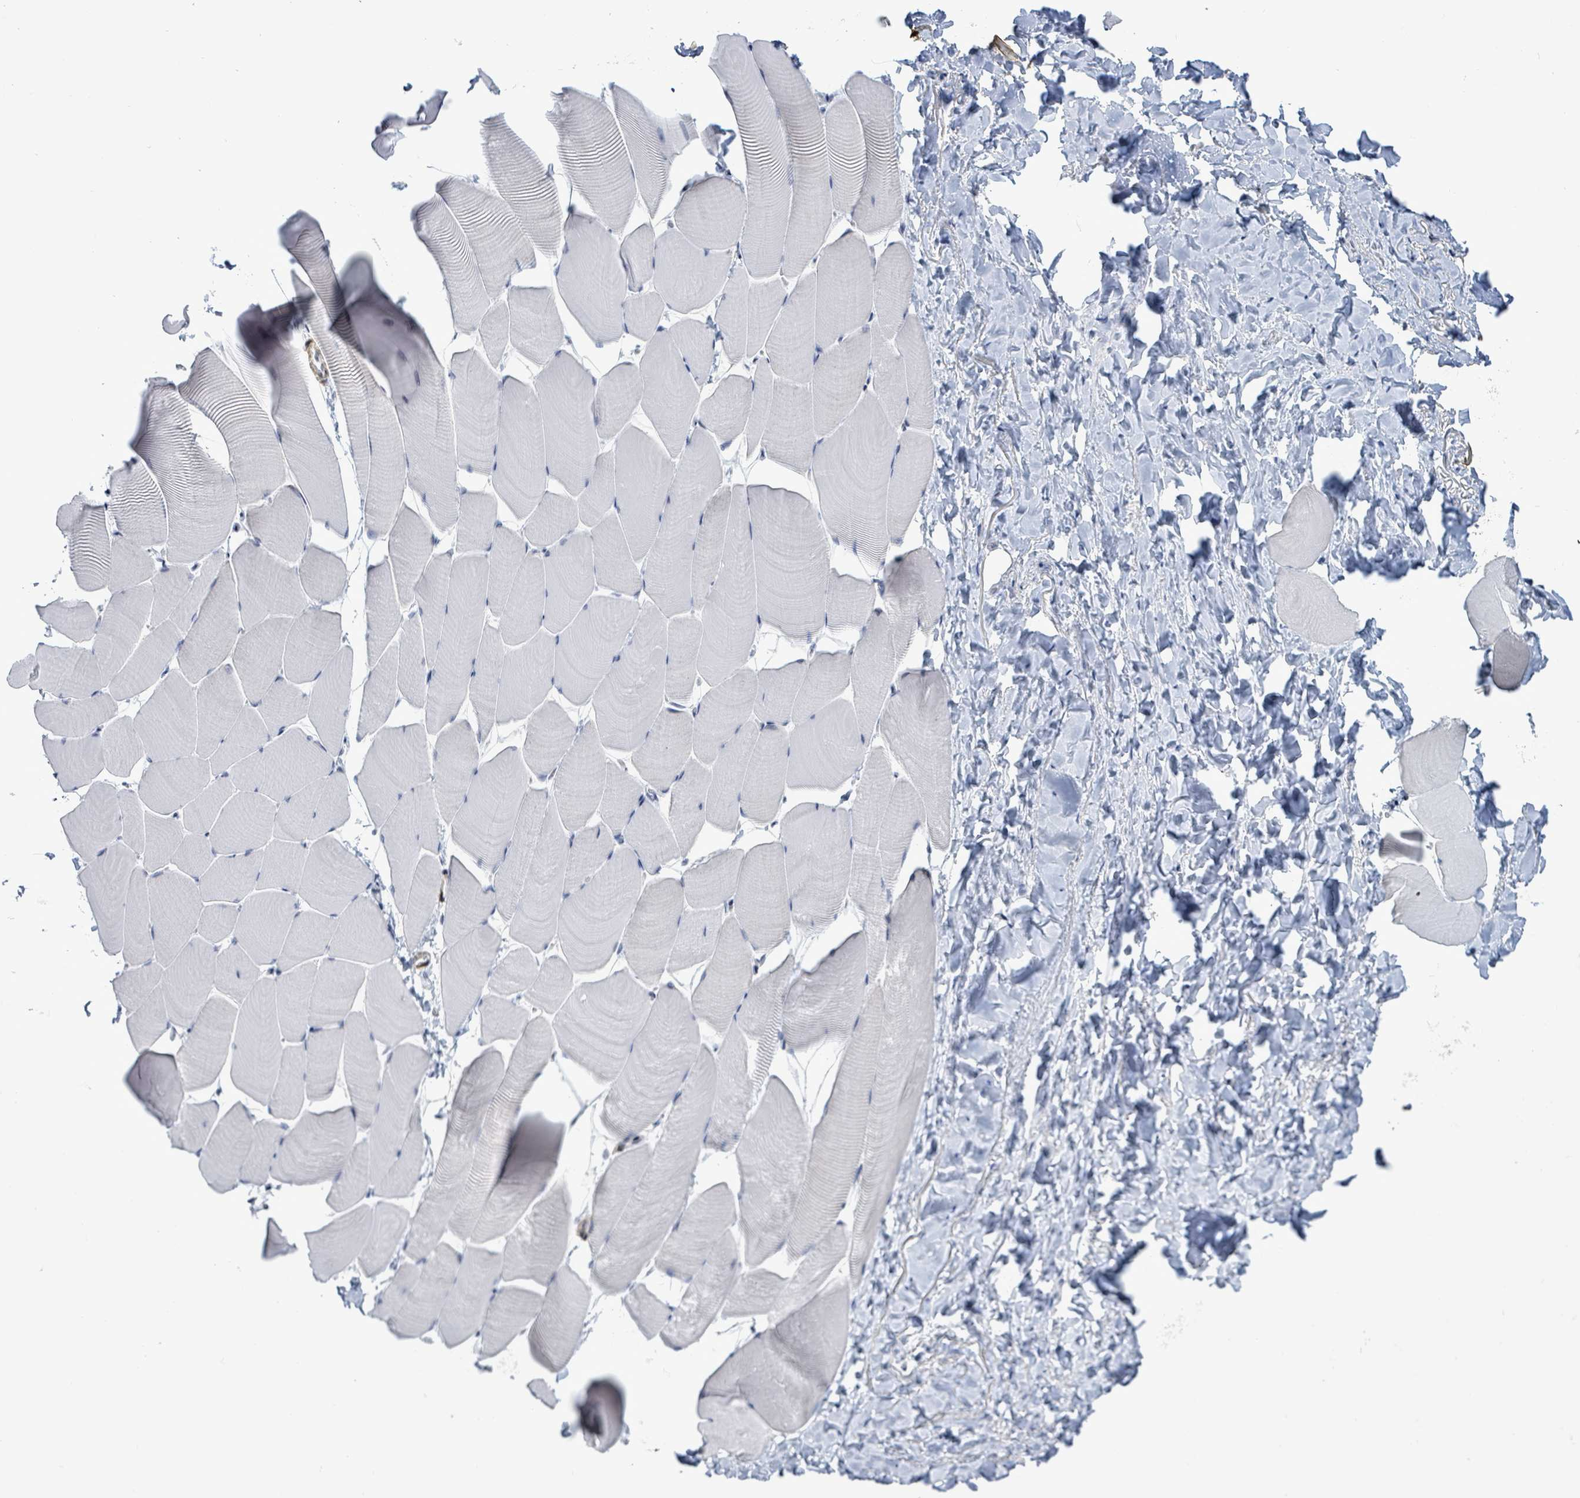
{"staining": {"intensity": "negative", "quantity": "none", "location": "none"}, "tissue": "skeletal muscle", "cell_type": "Myocytes", "image_type": "normal", "snomed": [{"axis": "morphology", "description": "Normal tissue, NOS"}, {"axis": "topography", "description": "Skeletal muscle"}], "caption": "DAB (3,3'-diaminobenzidine) immunohistochemical staining of normal skeletal muscle displays no significant positivity in myocytes.", "gene": "NTN3", "patient": {"sex": "male", "age": 25}}